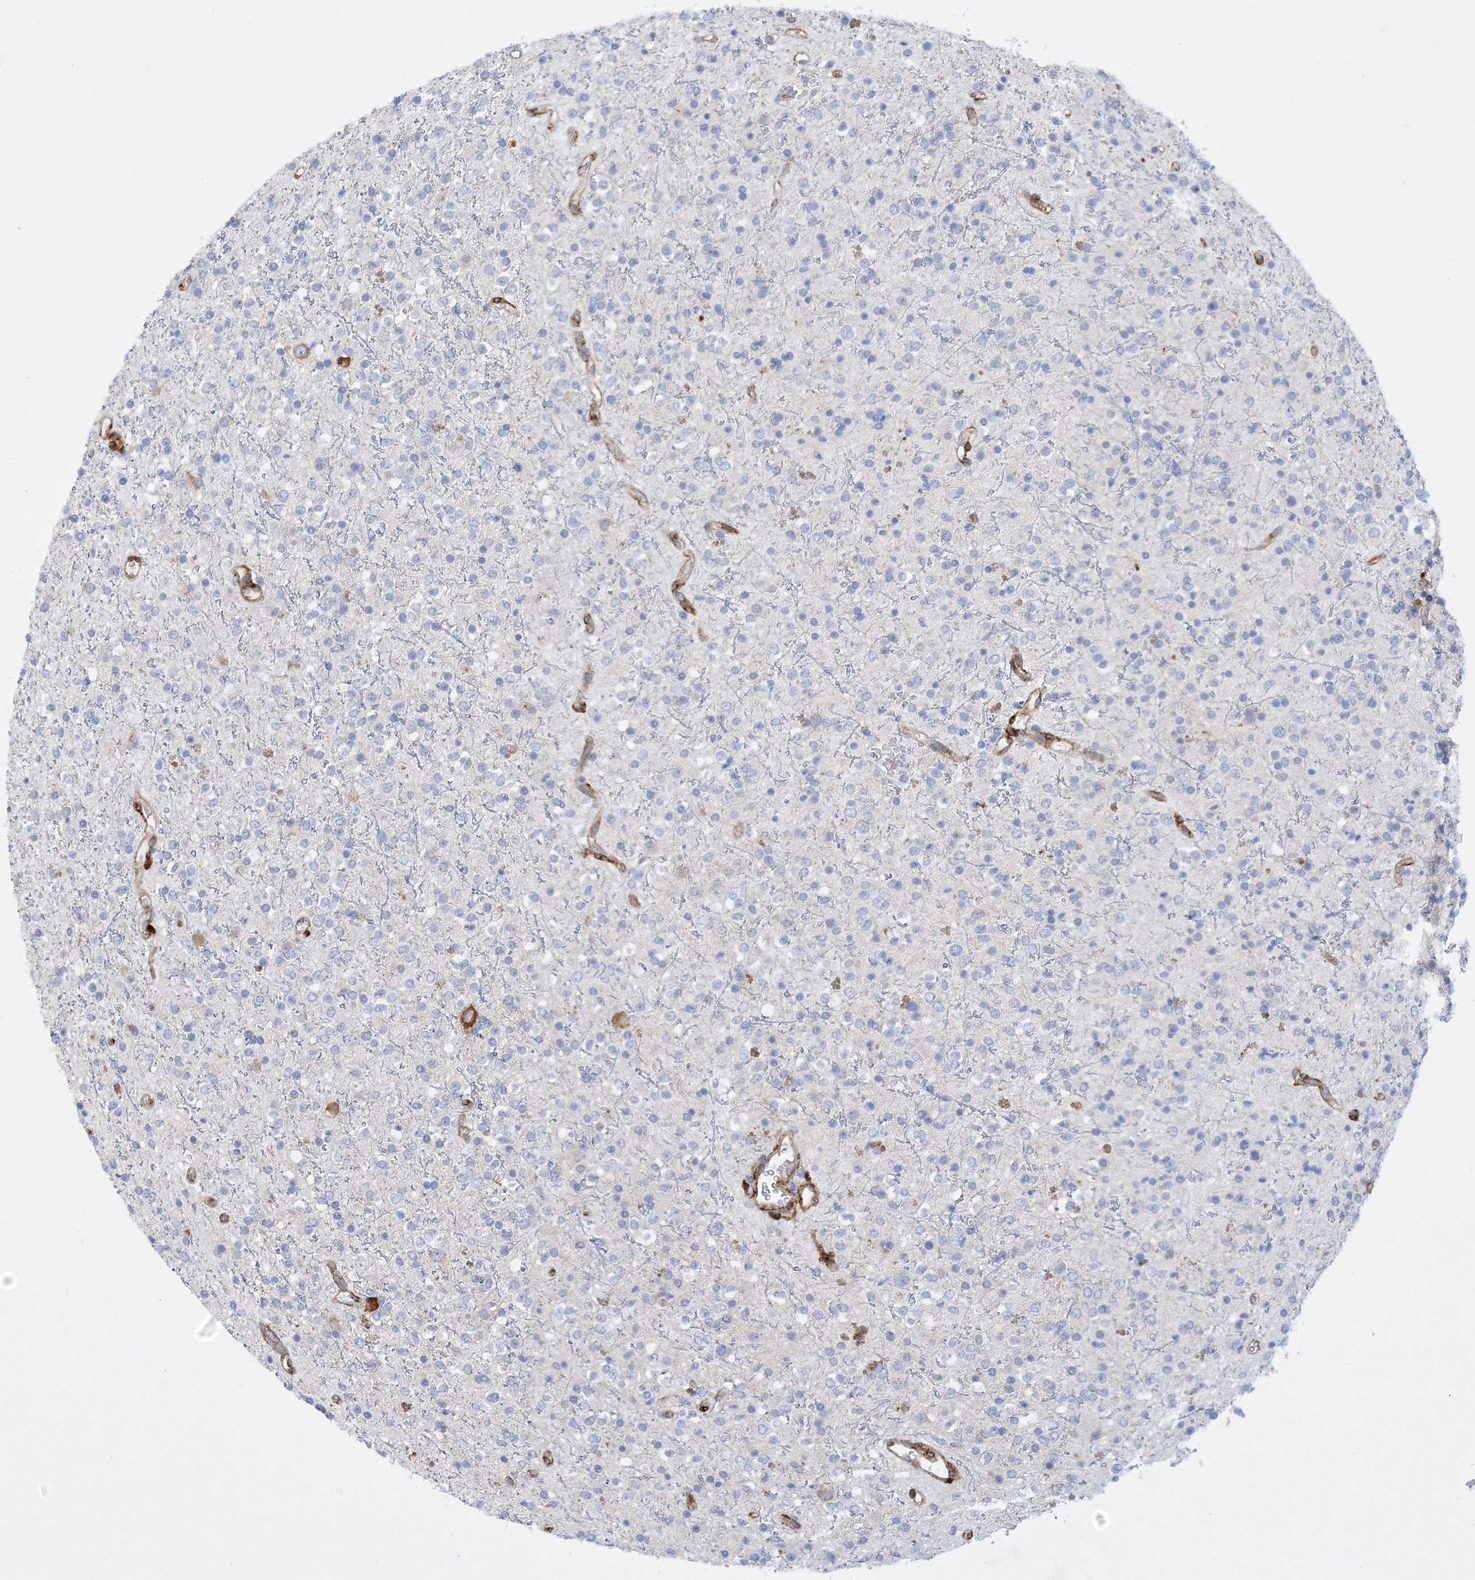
{"staining": {"intensity": "negative", "quantity": "none", "location": "none"}, "tissue": "glioma", "cell_type": "Tumor cells", "image_type": "cancer", "snomed": [{"axis": "morphology", "description": "Glioma, malignant, High grade"}, {"axis": "topography", "description": "Brain"}], "caption": "High power microscopy photomicrograph of an immunohistochemistry (IHC) photomicrograph of malignant glioma (high-grade), revealing no significant staining in tumor cells.", "gene": "RBMS3", "patient": {"sex": "male", "age": 34}}